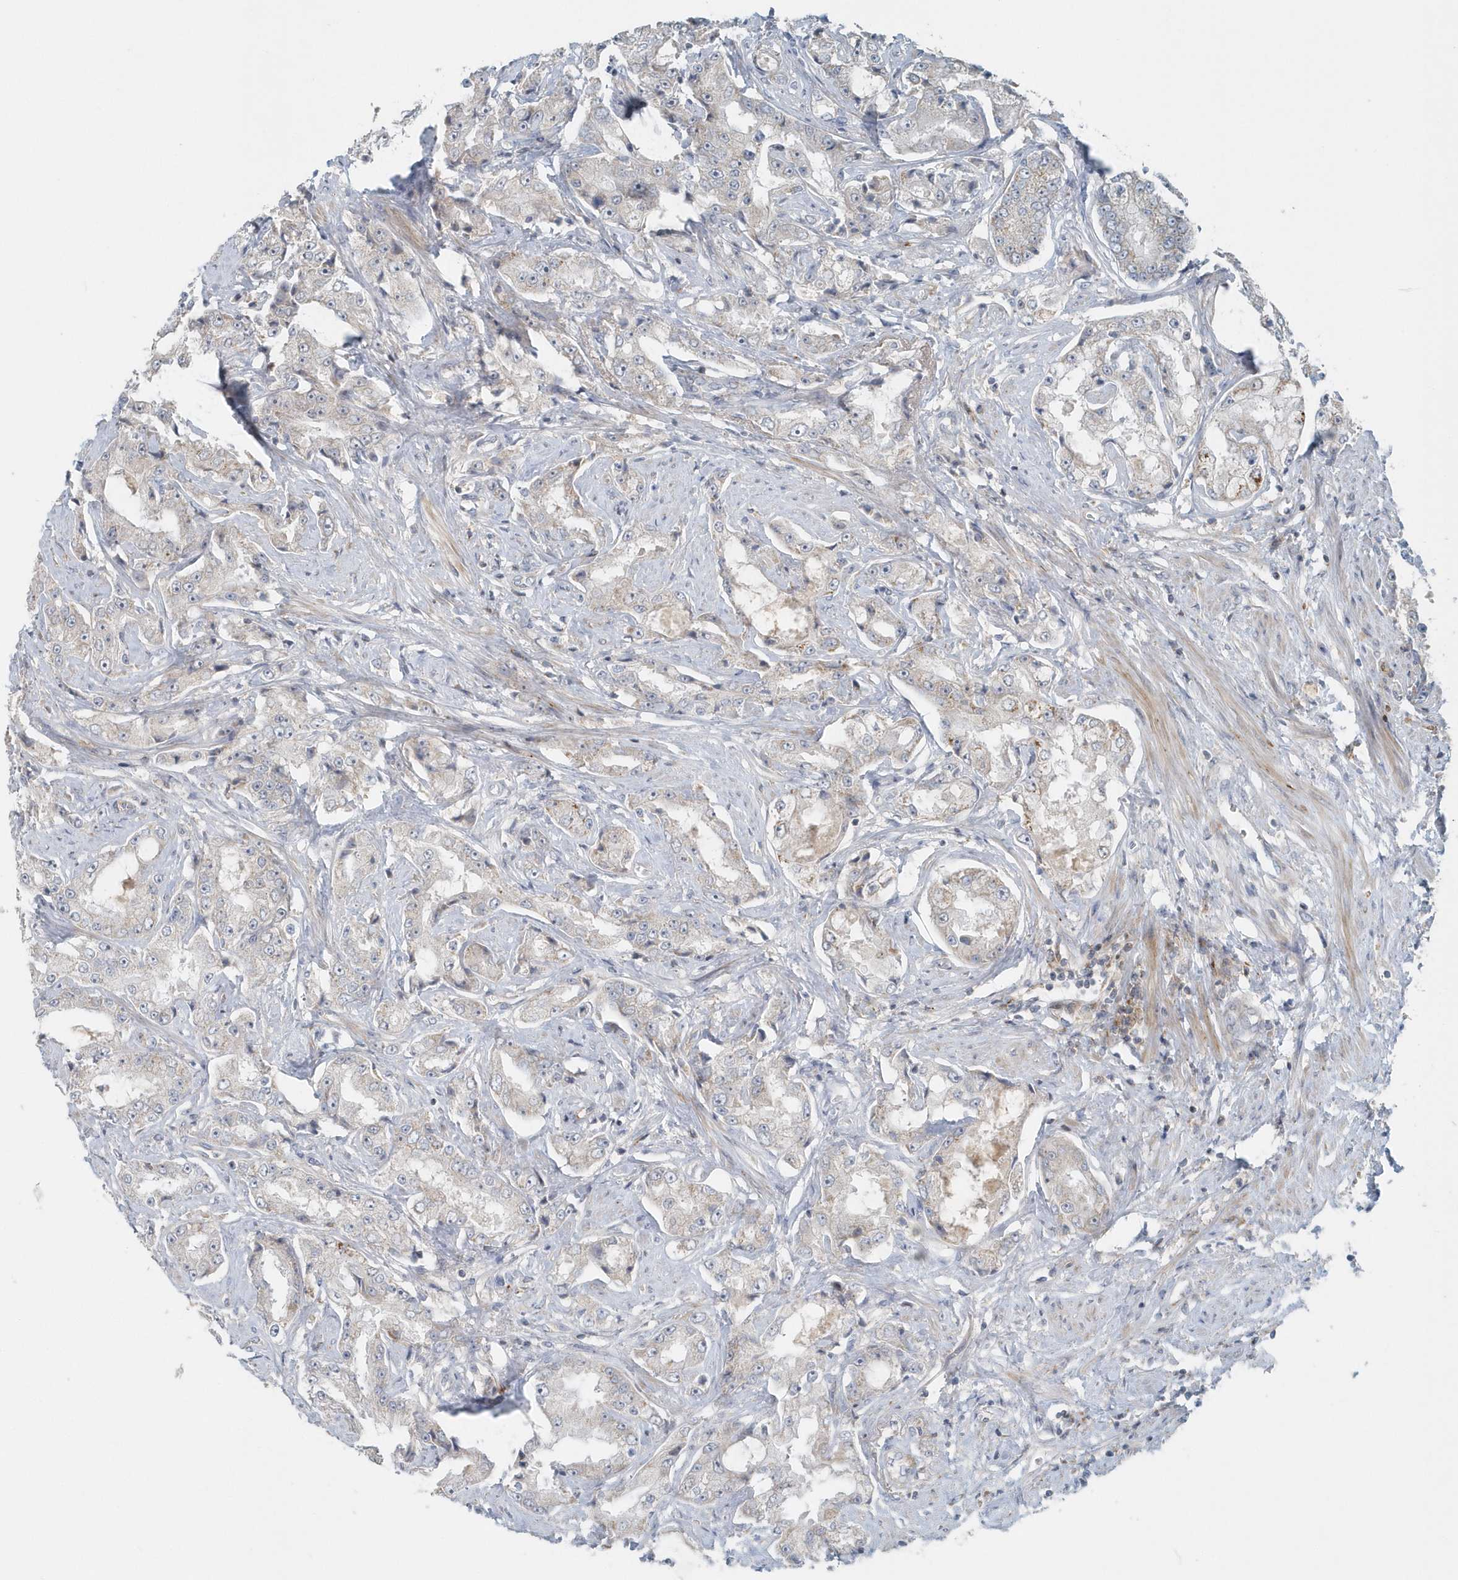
{"staining": {"intensity": "weak", "quantity": "<25%", "location": "cytoplasmic/membranous"}, "tissue": "prostate cancer", "cell_type": "Tumor cells", "image_type": "cancer", "snomed": [{"axis": "morphology", "description": "Adenocarcinoma, High grade"}, {"axis": "topography", "description": "Prostate"}], "caption": "DAB (3,3'-diaminobenzidine) immunohistochemical staining of human prostate cancer (high-grade adenocarcinoma) demonstrates no significant expression in tumor cells.", "gene": "MMUT", "patient": {"sex": "male", "age": 73}}